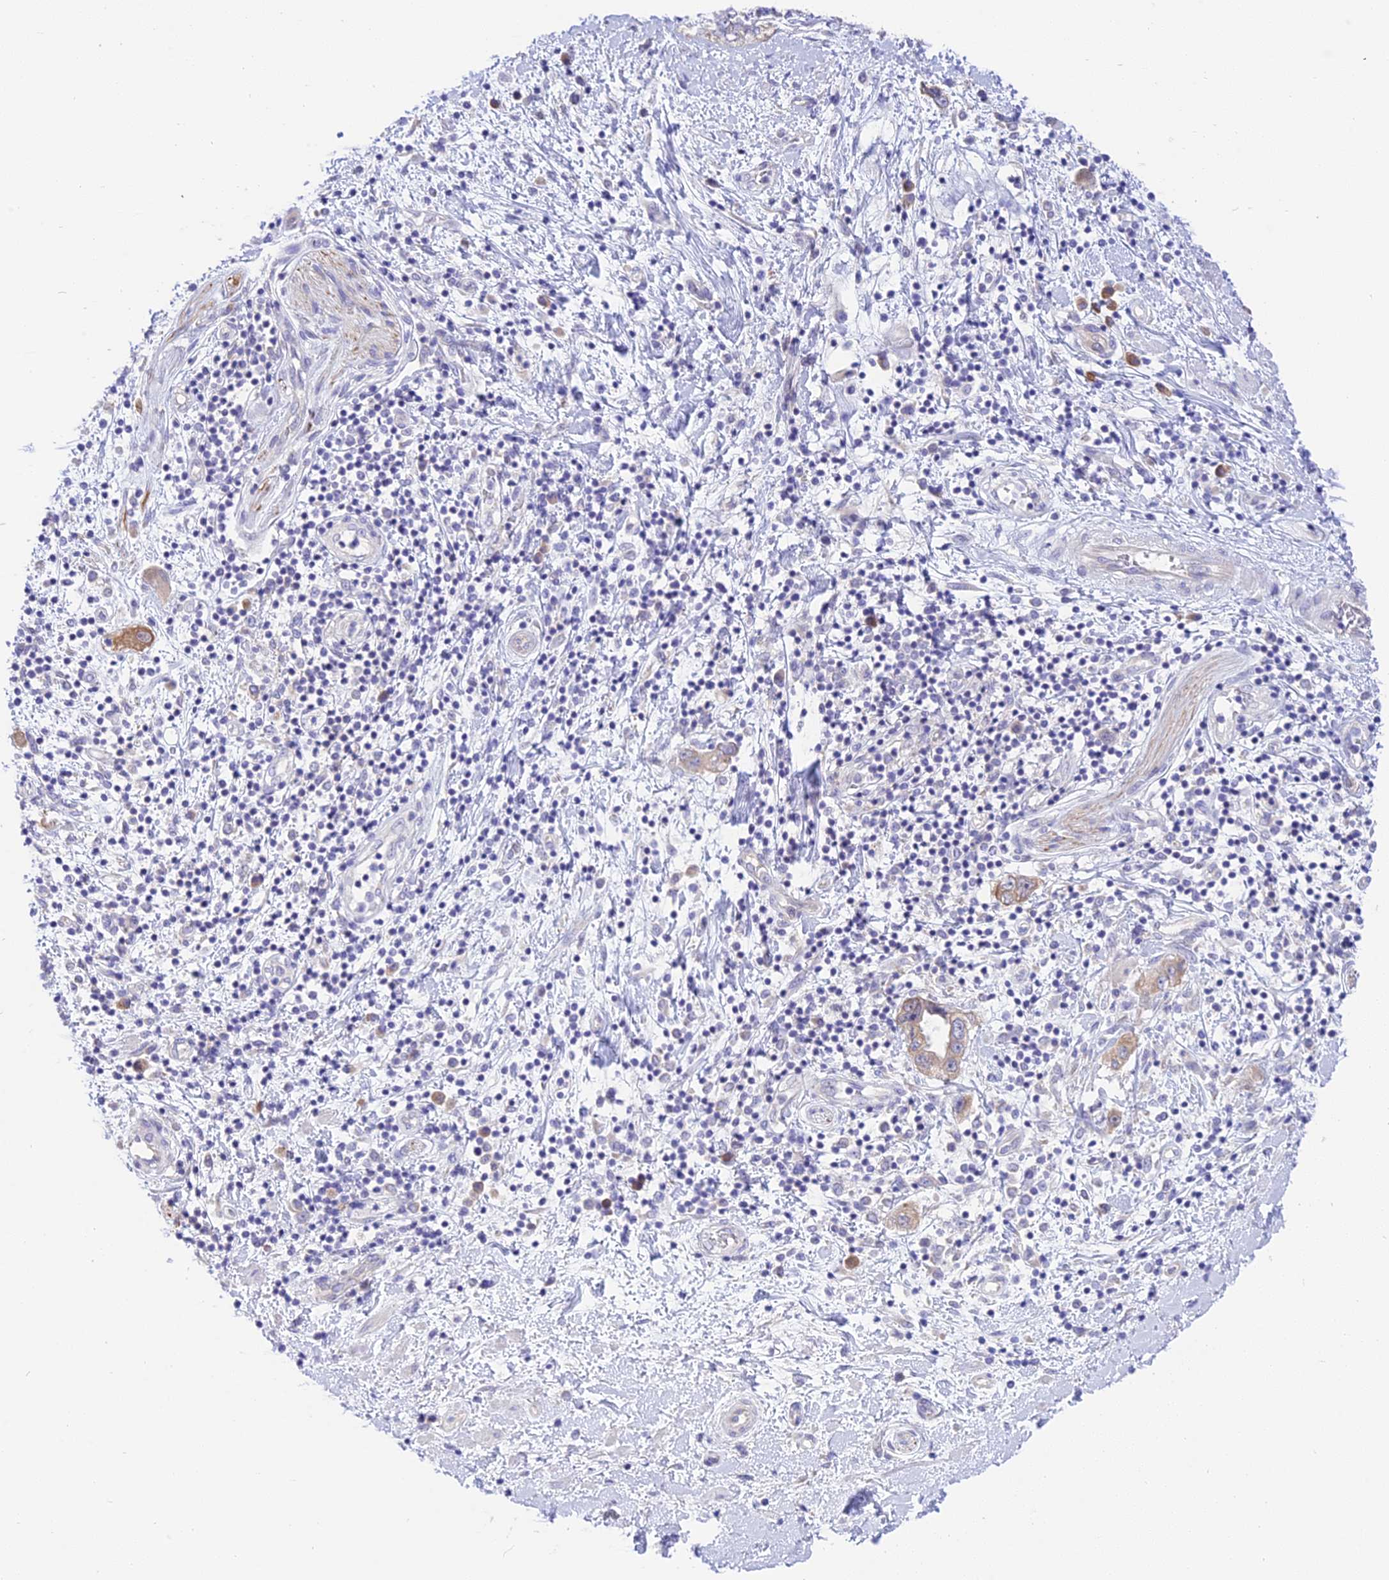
{"staining": {"intensity": "weak", "quantity": "<25%", "location": "cytoplasmic/membranous"}, "tissue": "pancreatic cancer", "cell_type": "Tumor cells", "image_type": "cancer", "snomed": [{"axis": "morphology", "description": "Adenocarcinoma, NOS"}, {"axis": "topography", "description": "Pancreas"}], "caption": "A micrograph of human pancreatic cancer is negative for staining in tumor cells.", "gene": "DCAF16", "patient": {"sex": "female", "age": 73}}